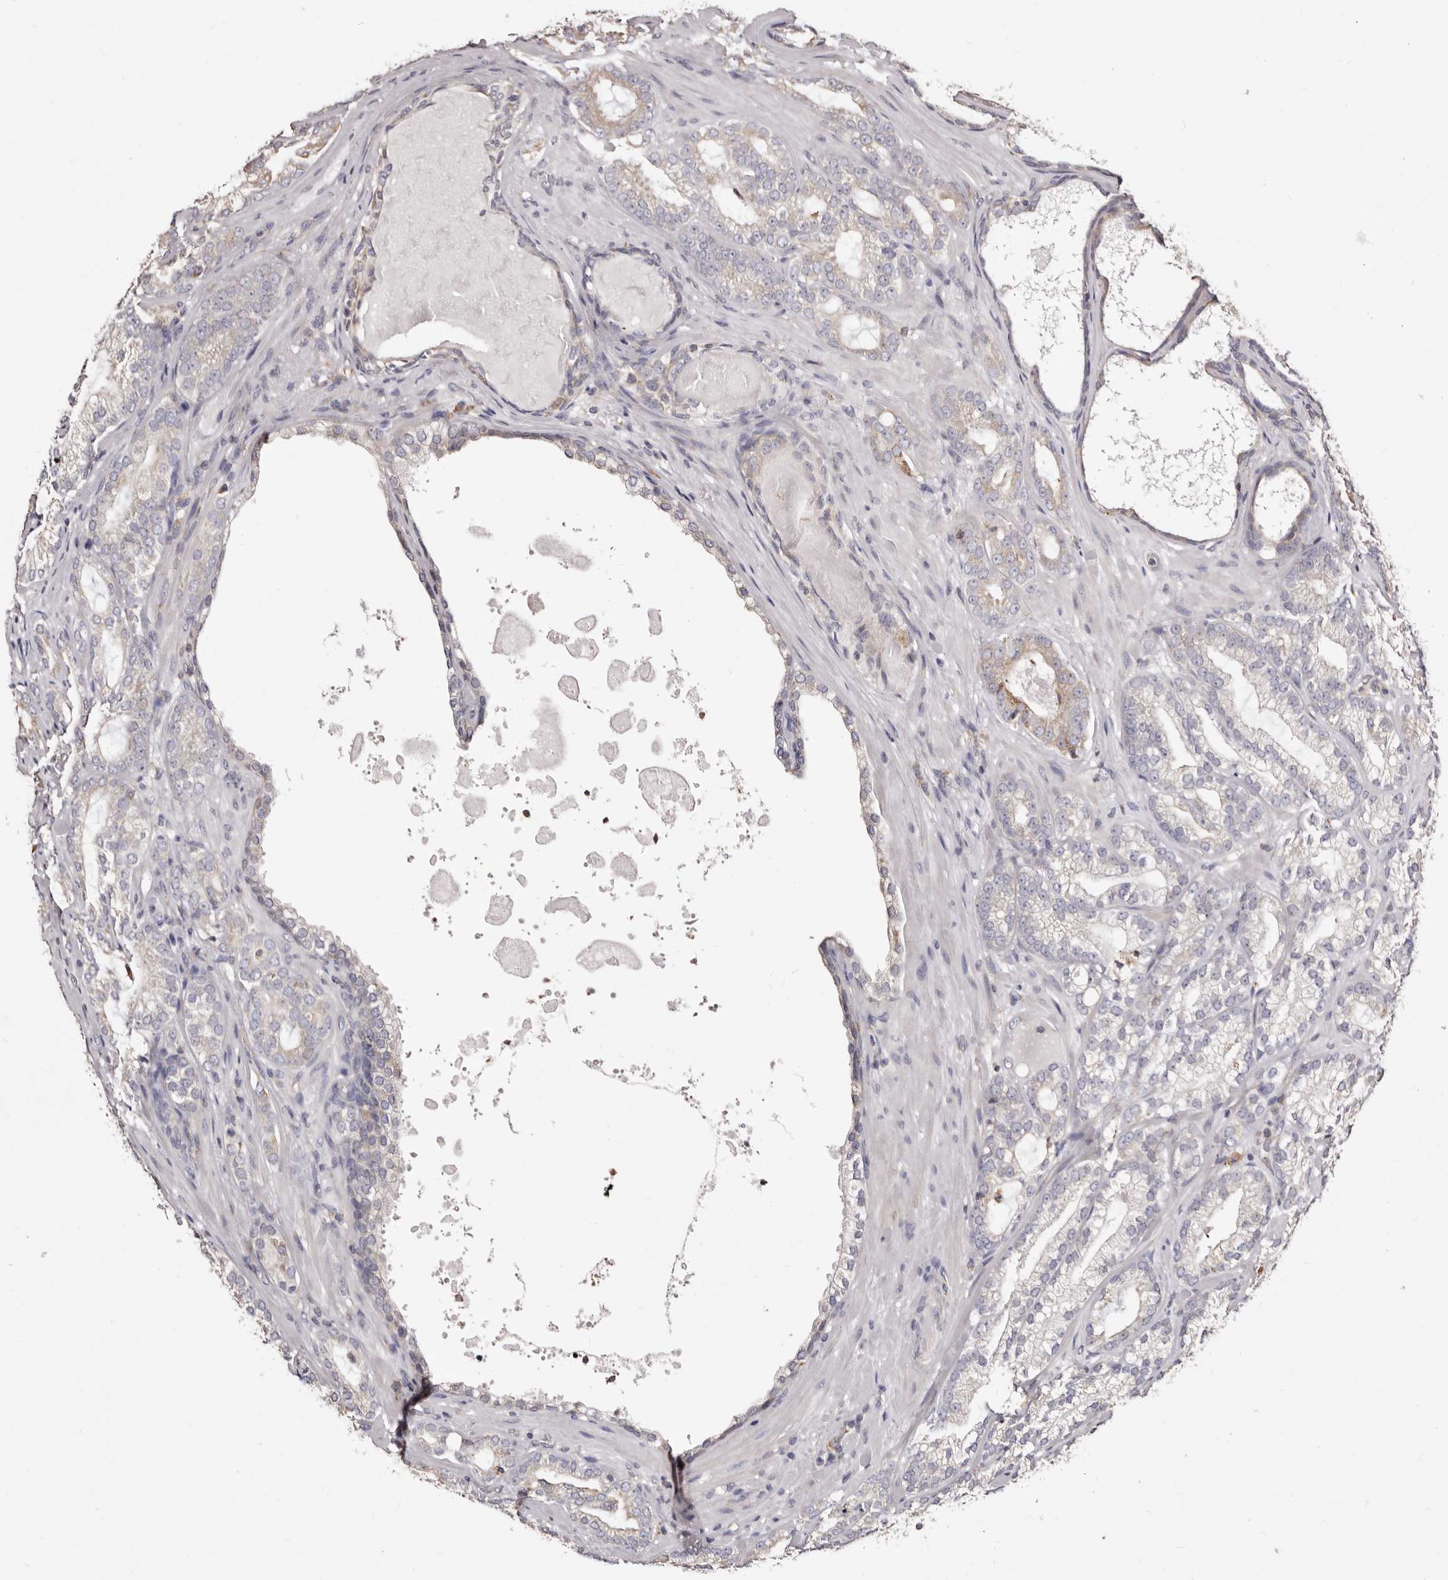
{"staining": {"intensity": "weak", "quantity": "<25%", "location": "cytoplasmic/membranous"}, "tissue": "prostate cancer", "cell_type": "Tumor cells", "image_type": "cancer", "snomed": [{"axis": "morphology", "description": "Normal morphology"}, {"axis": "morphology", "description": "Adenocarcinoma, Low grade"}, {"axis": "topography", "description": "Prostate"}], "caption": "Immunohistochemistry (IHC) of prostate cancer (adenocarcinoma (low-grade)) reveals no staining in tumor cells.", "gene": "ACBD6", "patient": {"sex": "male", "age": 72}}